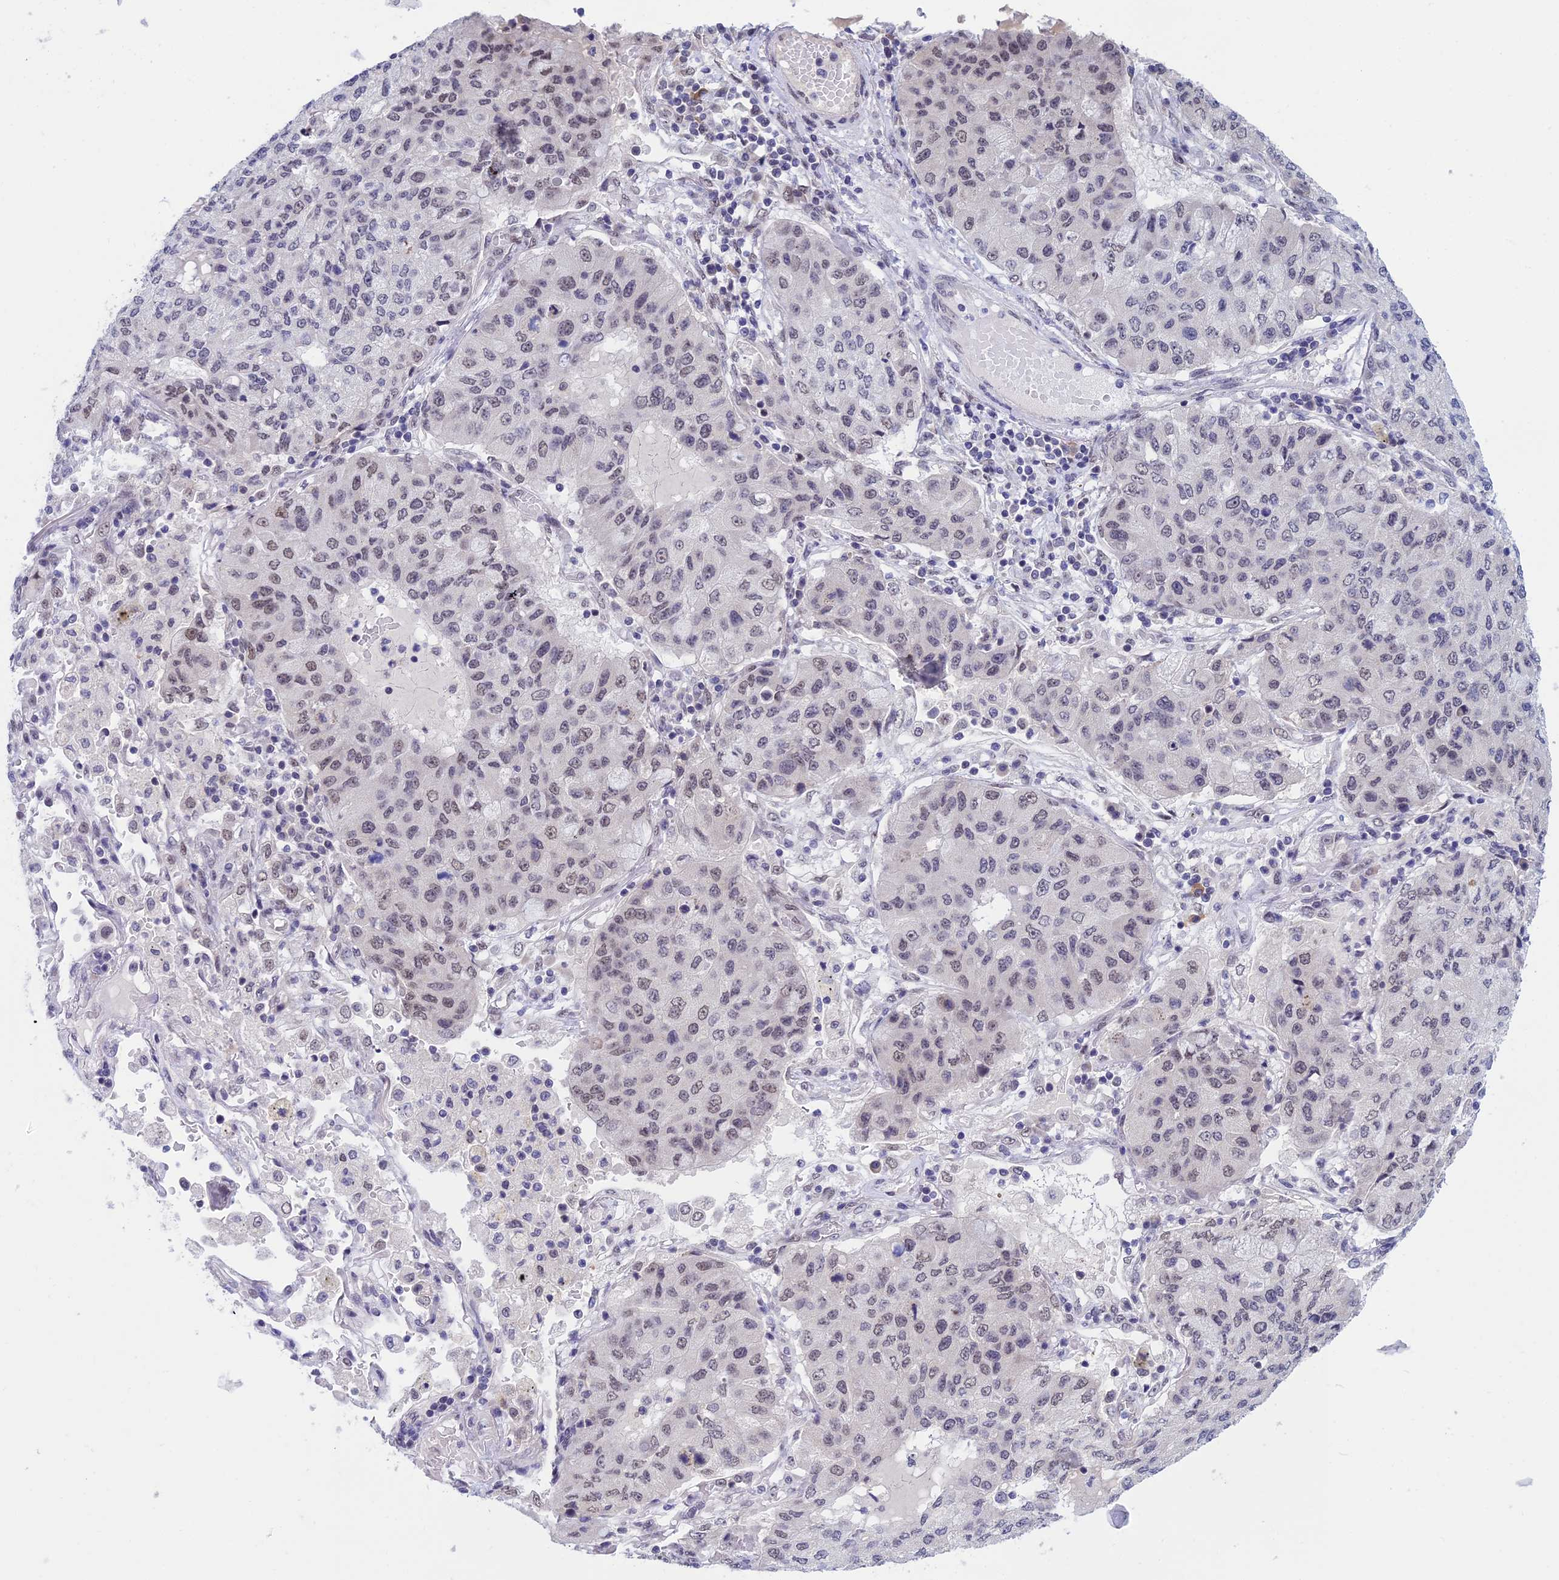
{"staining": {"intensity": "weak", "quantity": "25%-75%", "location": "nuclear"}, "tissue": "lung cancer", "cell_type": "Tumor cells", "image_type": "cancer", "snomed": [{"axis": "morphology", "description": "Squamous cell carcinoma, NOS"}, {"axis": "topography", "description": "Lung"}], "caption": "This photomicrograph shows immunohistochemistry (IHC) staining of lung squamous cell carcinoma, with low weak nuclear expression in about 25%-75% of tumor cells.", "gene": "NABP2", "patient": {"sex": "male", "age": 74}}